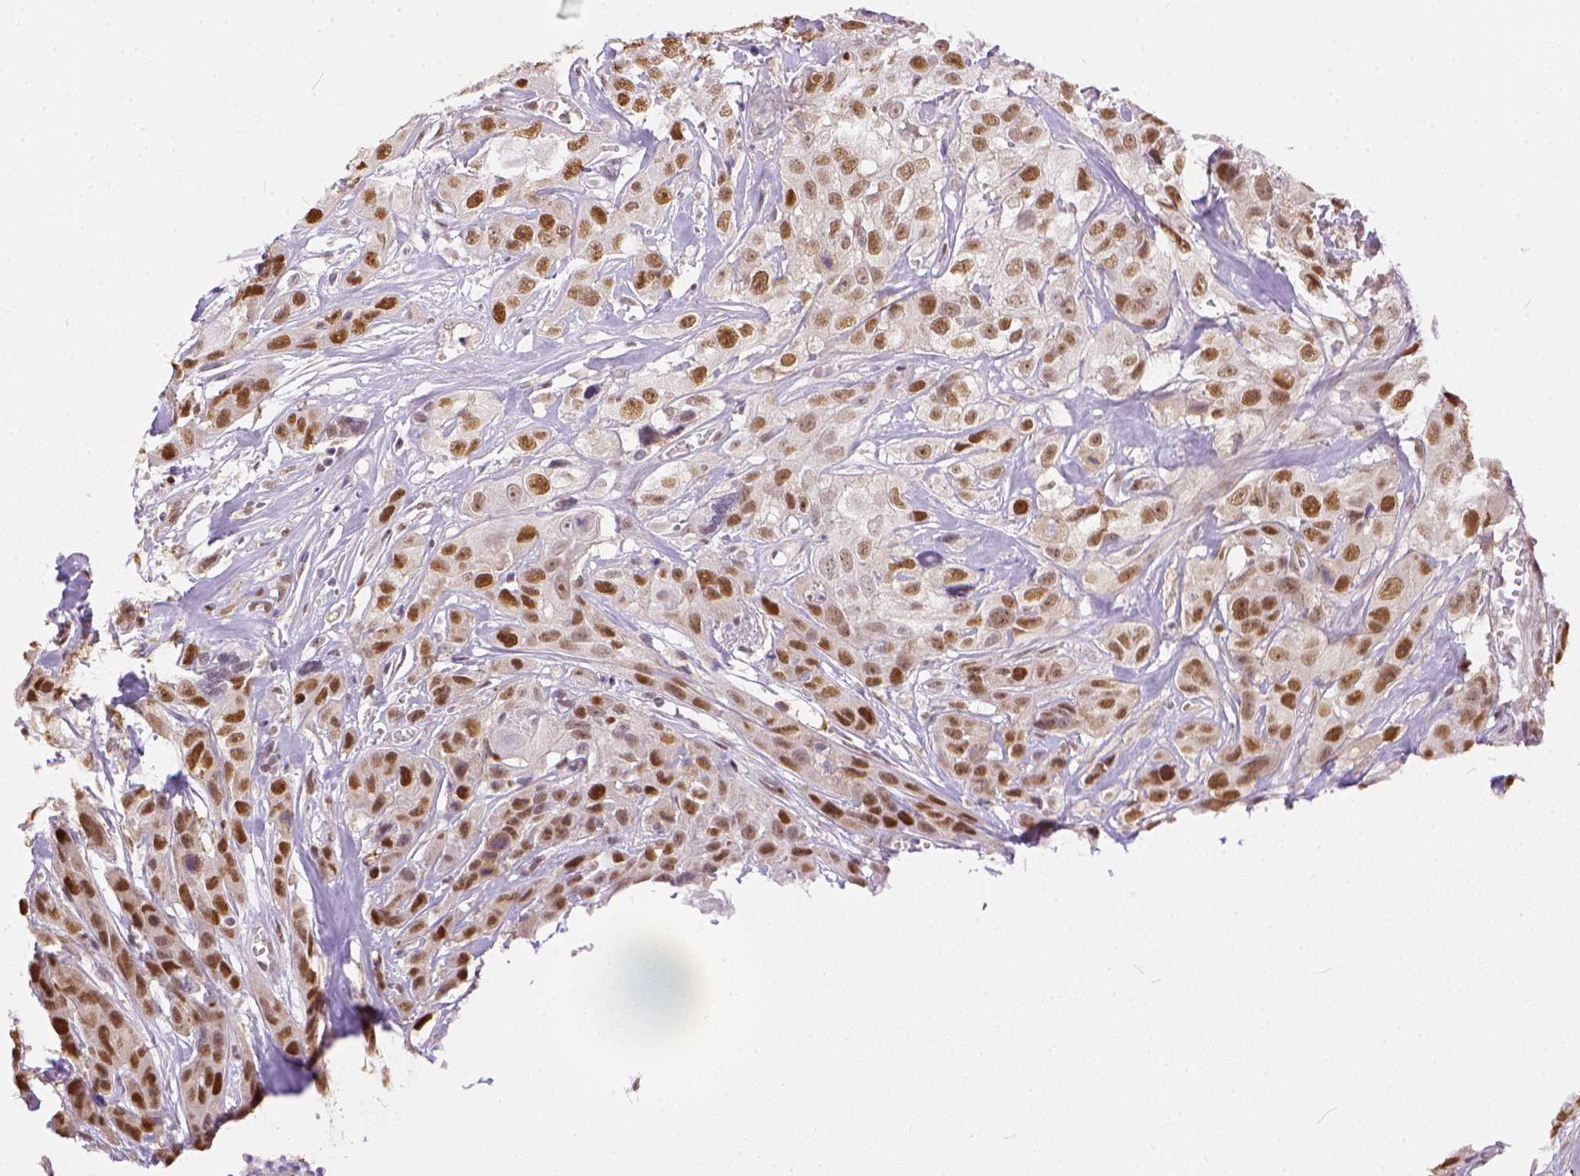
{"staining": {"intensity": "moderate", "quantity": ">75%", "location": "nuclear"}, "tissue": "head and neck cancer", "cell_type": "Tumor cells", "image_type": "cancer", "snomed": [{"axis": "morphology", "description": "Squamous cell carcinoma, NOS"}, {"axis": "topography", "description": "Head-Neck"}], "caption": "Squamous cell carcinoma (head and neck) stained with DAB (3,3'-diaminobenzidine) immunohistochemistry shows medium levels of moderate nuclear expression in approximately >75% of tumor cells.", "gene": "ERCC1", "patient": {"sex": "male", "age": 57}}